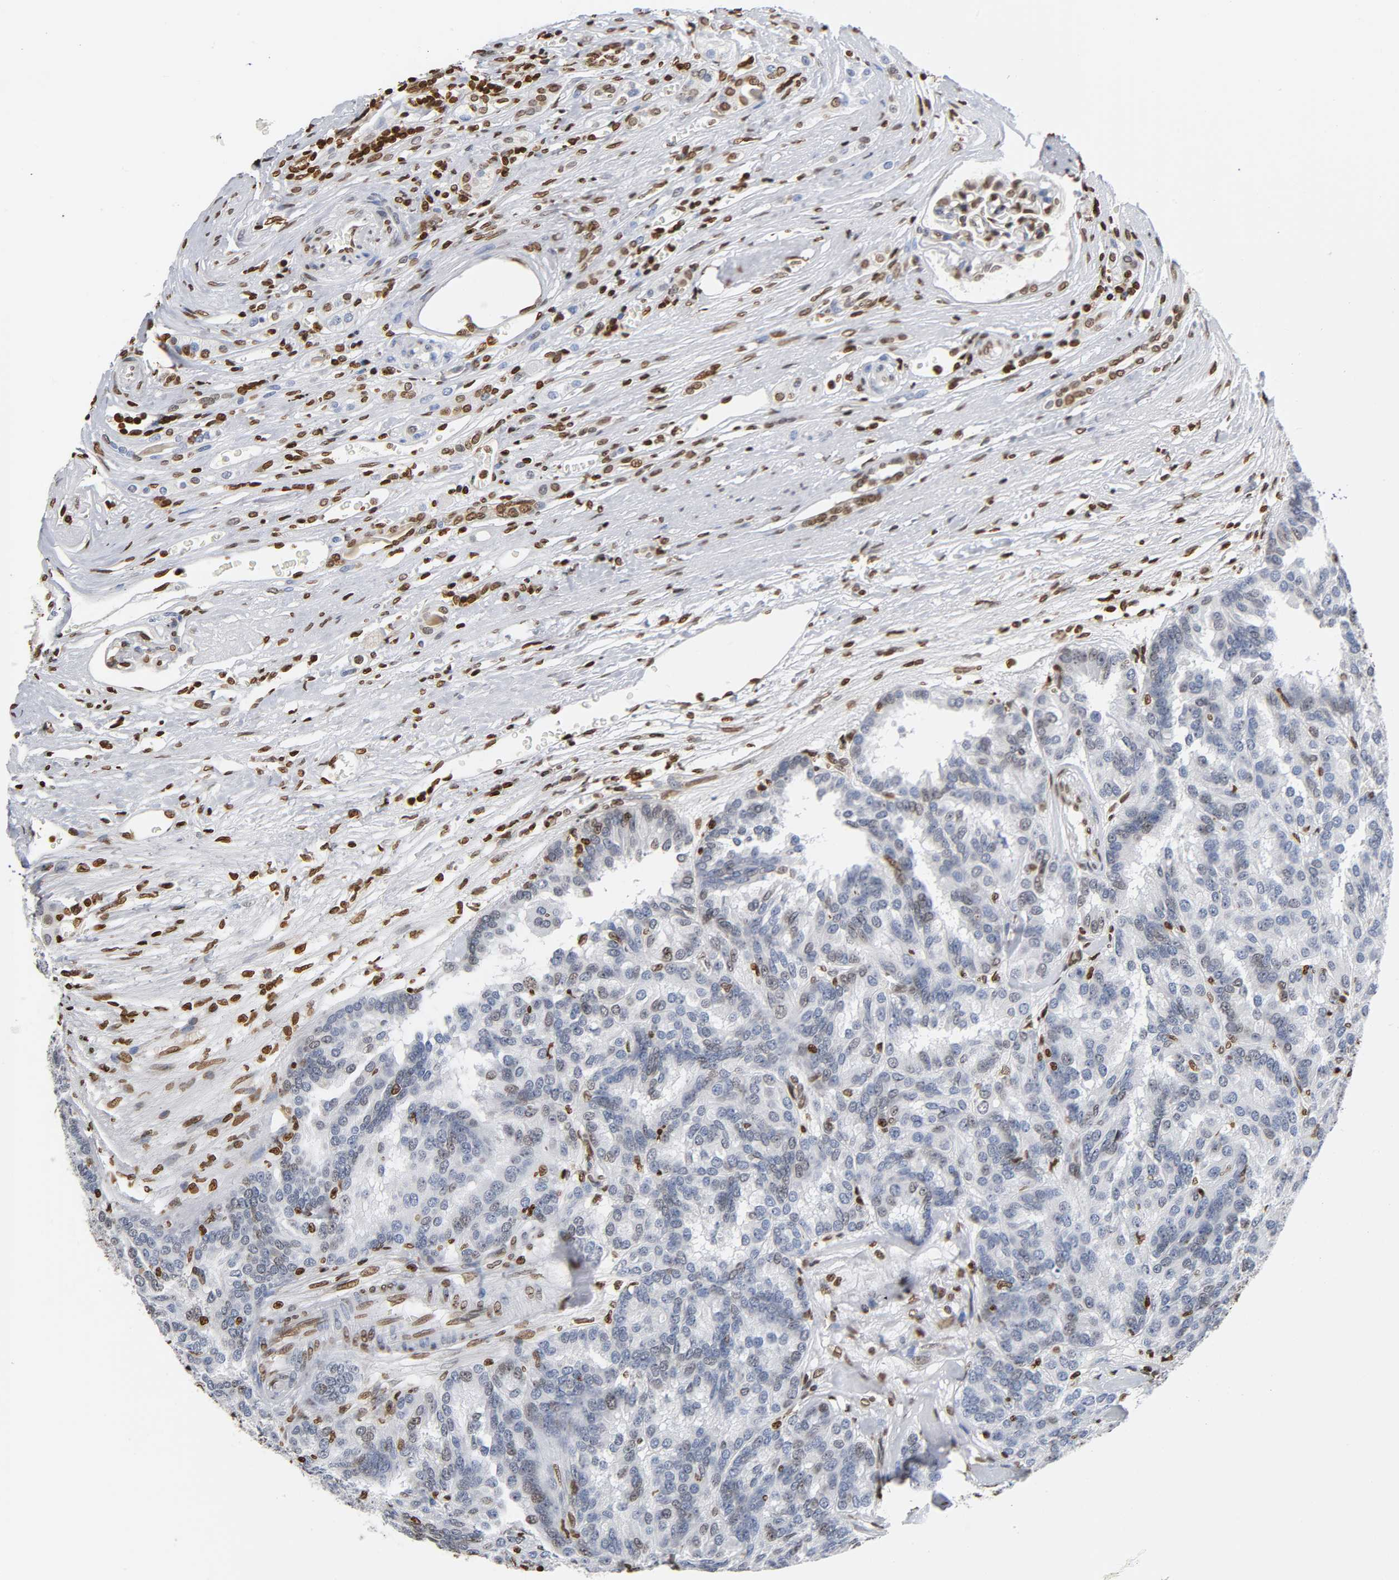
{"staining": {"intensity": "moderate", "quantity": "<25%", "location": "nuclear"}, "tissue": "renal cancer", "cell_type": "Tumor cells", "image_type": "cancer", "snomed": [{"axis": "morphology", "description": "Adenocarcinoma, NOS"}, {"axis": "topography", "description": "Kidney"}], "caption": "Renal cancer (adenocarcinoma) stained for a protein (brown) reveals moderate nuclear positive positivity in approximately <25% of tumor cells.", "gene": "HOXA6", "patient": {"sex": "male", "age": 46}}